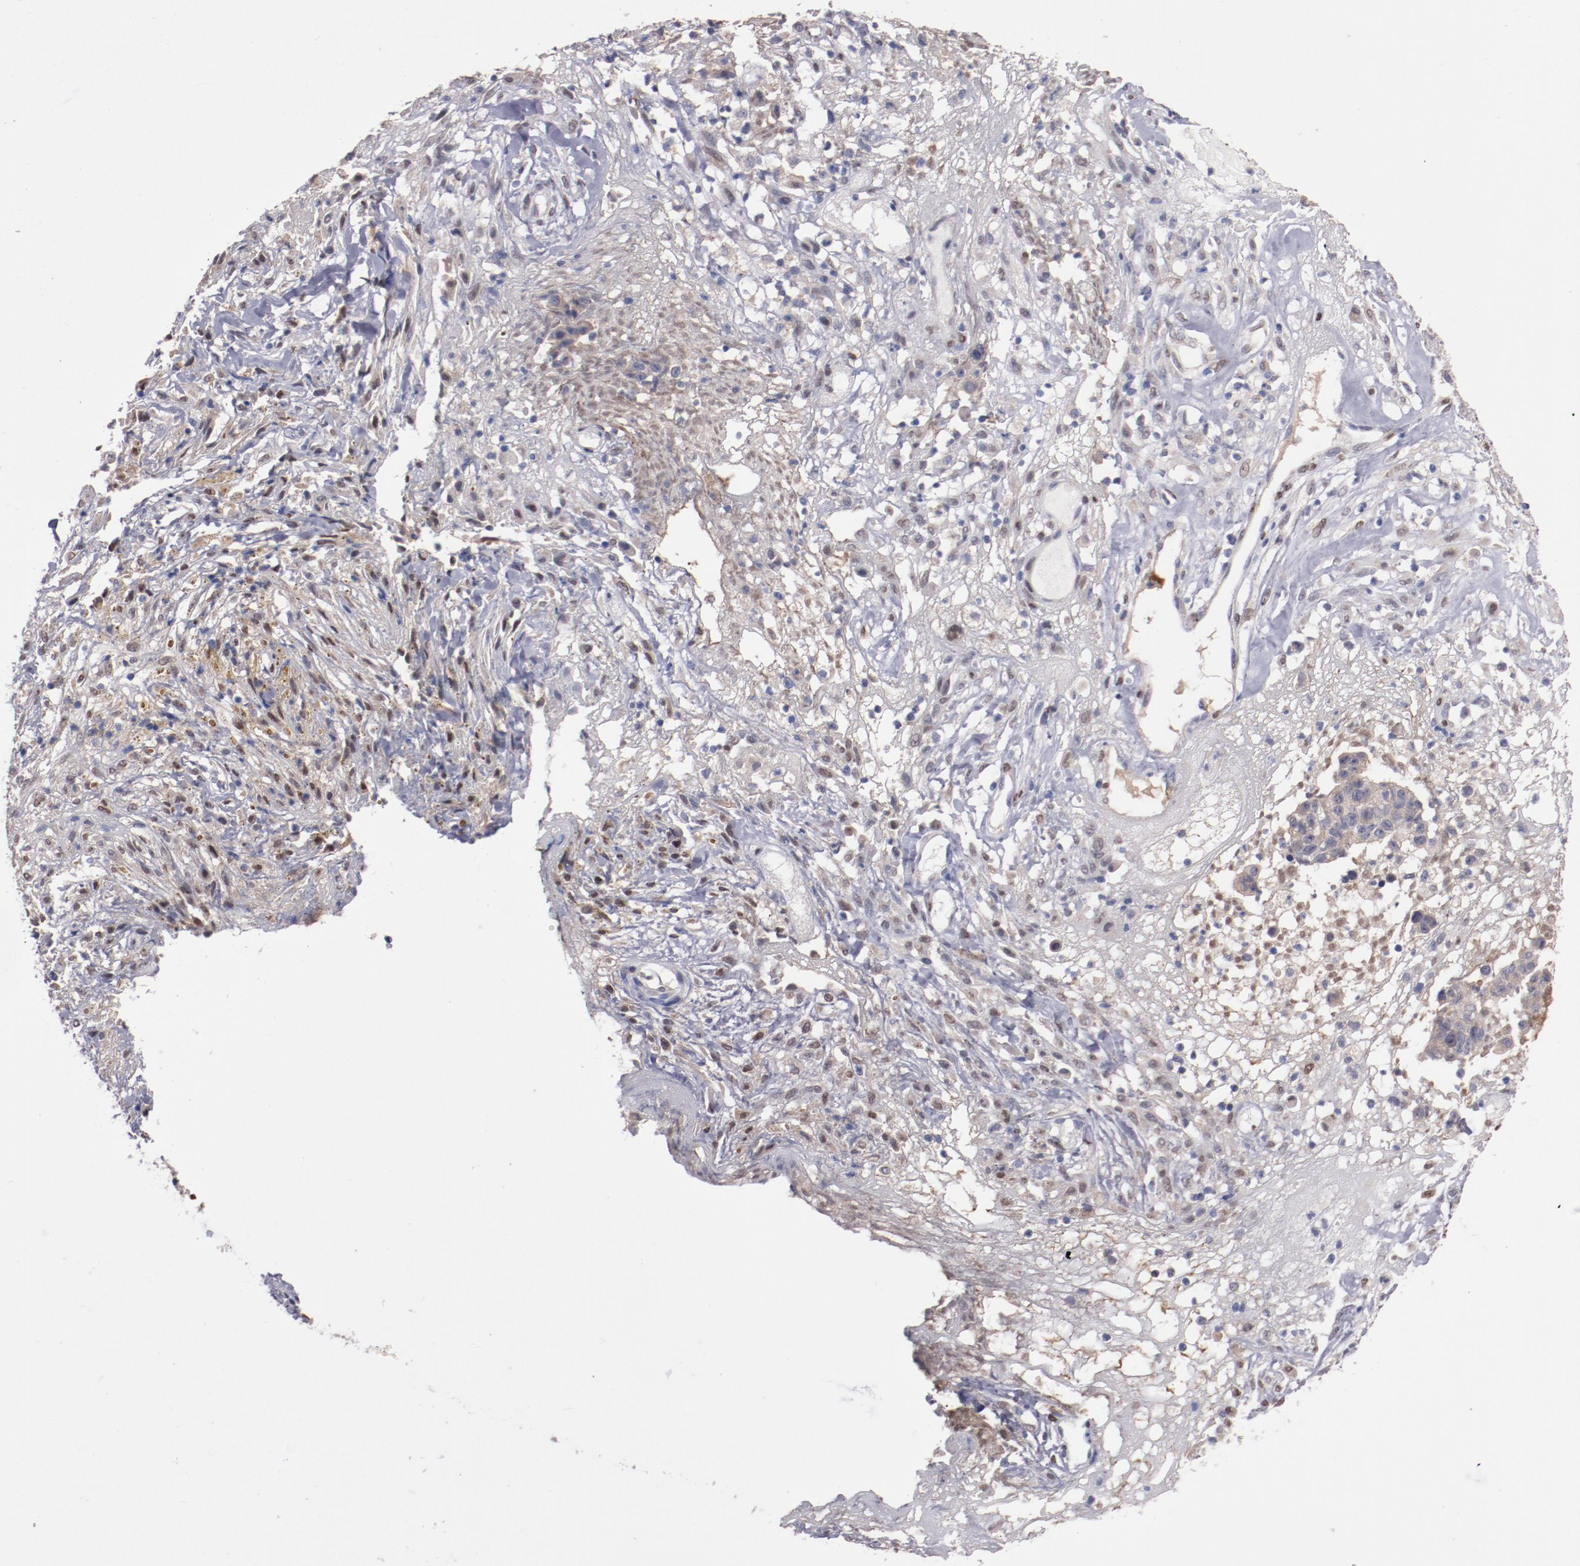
{"staining": {"intensity": "weak", "quantity": "25%-75%", "location": "cytoplasmic/membranous"}, "tissue": "ovarian cancer", "cell_type": "Tumor cells", "image_type": "cancer", "snomed": [{"axis": "morphology", "description": "Carcinoma, endometroid"}, {"axis": "topography", "description": "Ovary"}], "caption": "IHC image of endometroid carcinoma (ovarian) stained for a protein (brown), which shows low levels of weak cytoplasmic/membranous expression in about 25%-75% of tumor cells.", "gene": "FAM81A", "patient": {"sex": "female", "age": 42}}